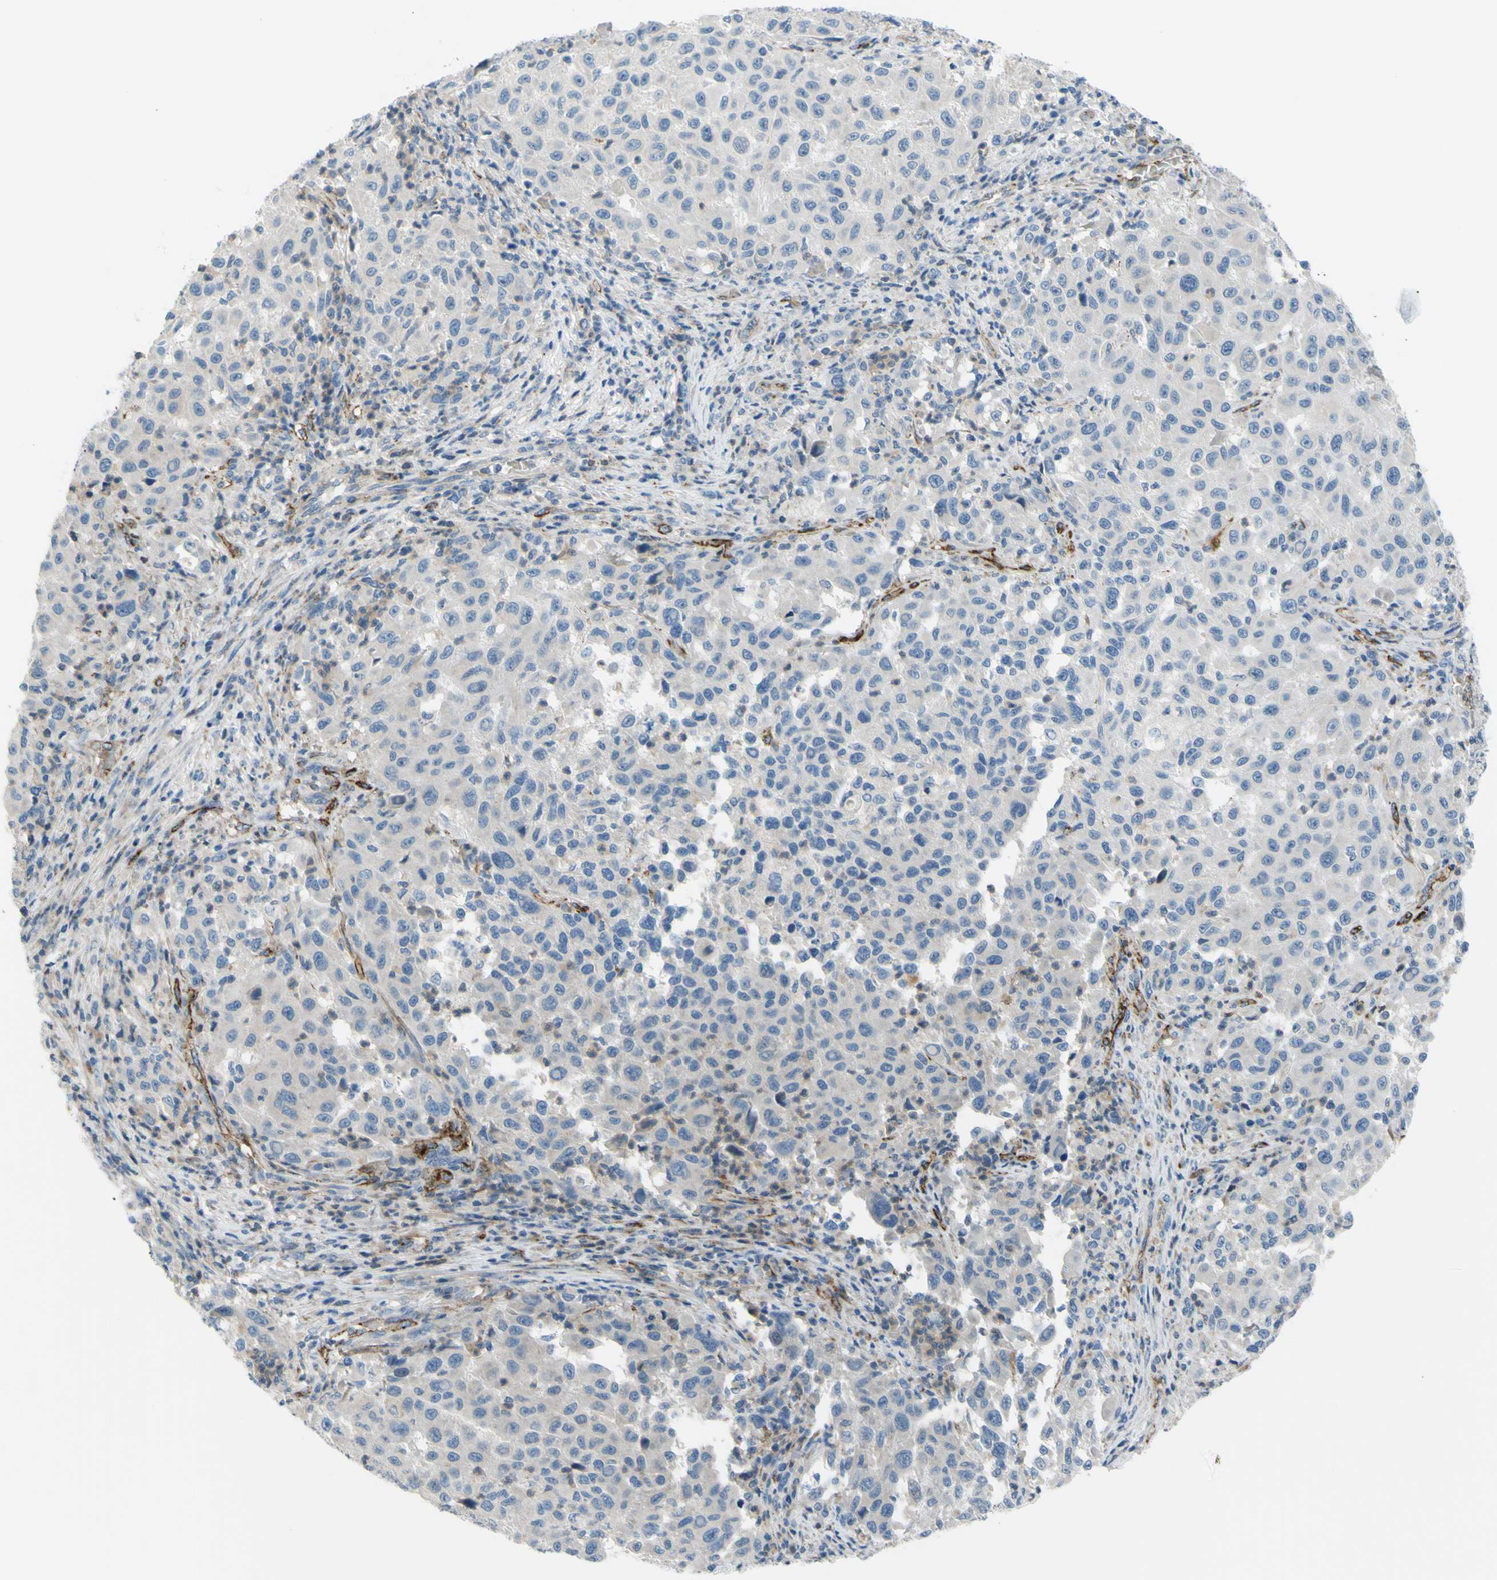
{"staining": {"intensity": "negative", "quantity": "none", "location": "none"}, "tissue": "melanoma", "cell_type": "Tumor cells", "image_type": "cancer", "snomed": [{"axis": "morphology", "description": "Malignant melanoma, Metastatic site"}, {"axis": "topography", "description": "Lymph node"}], "caption": "This is an IHC micrograph of melanoma. There is no expression in tumor cells.", "gene": "PRRG2", "patient": {"sex": "male", "age": 61}}